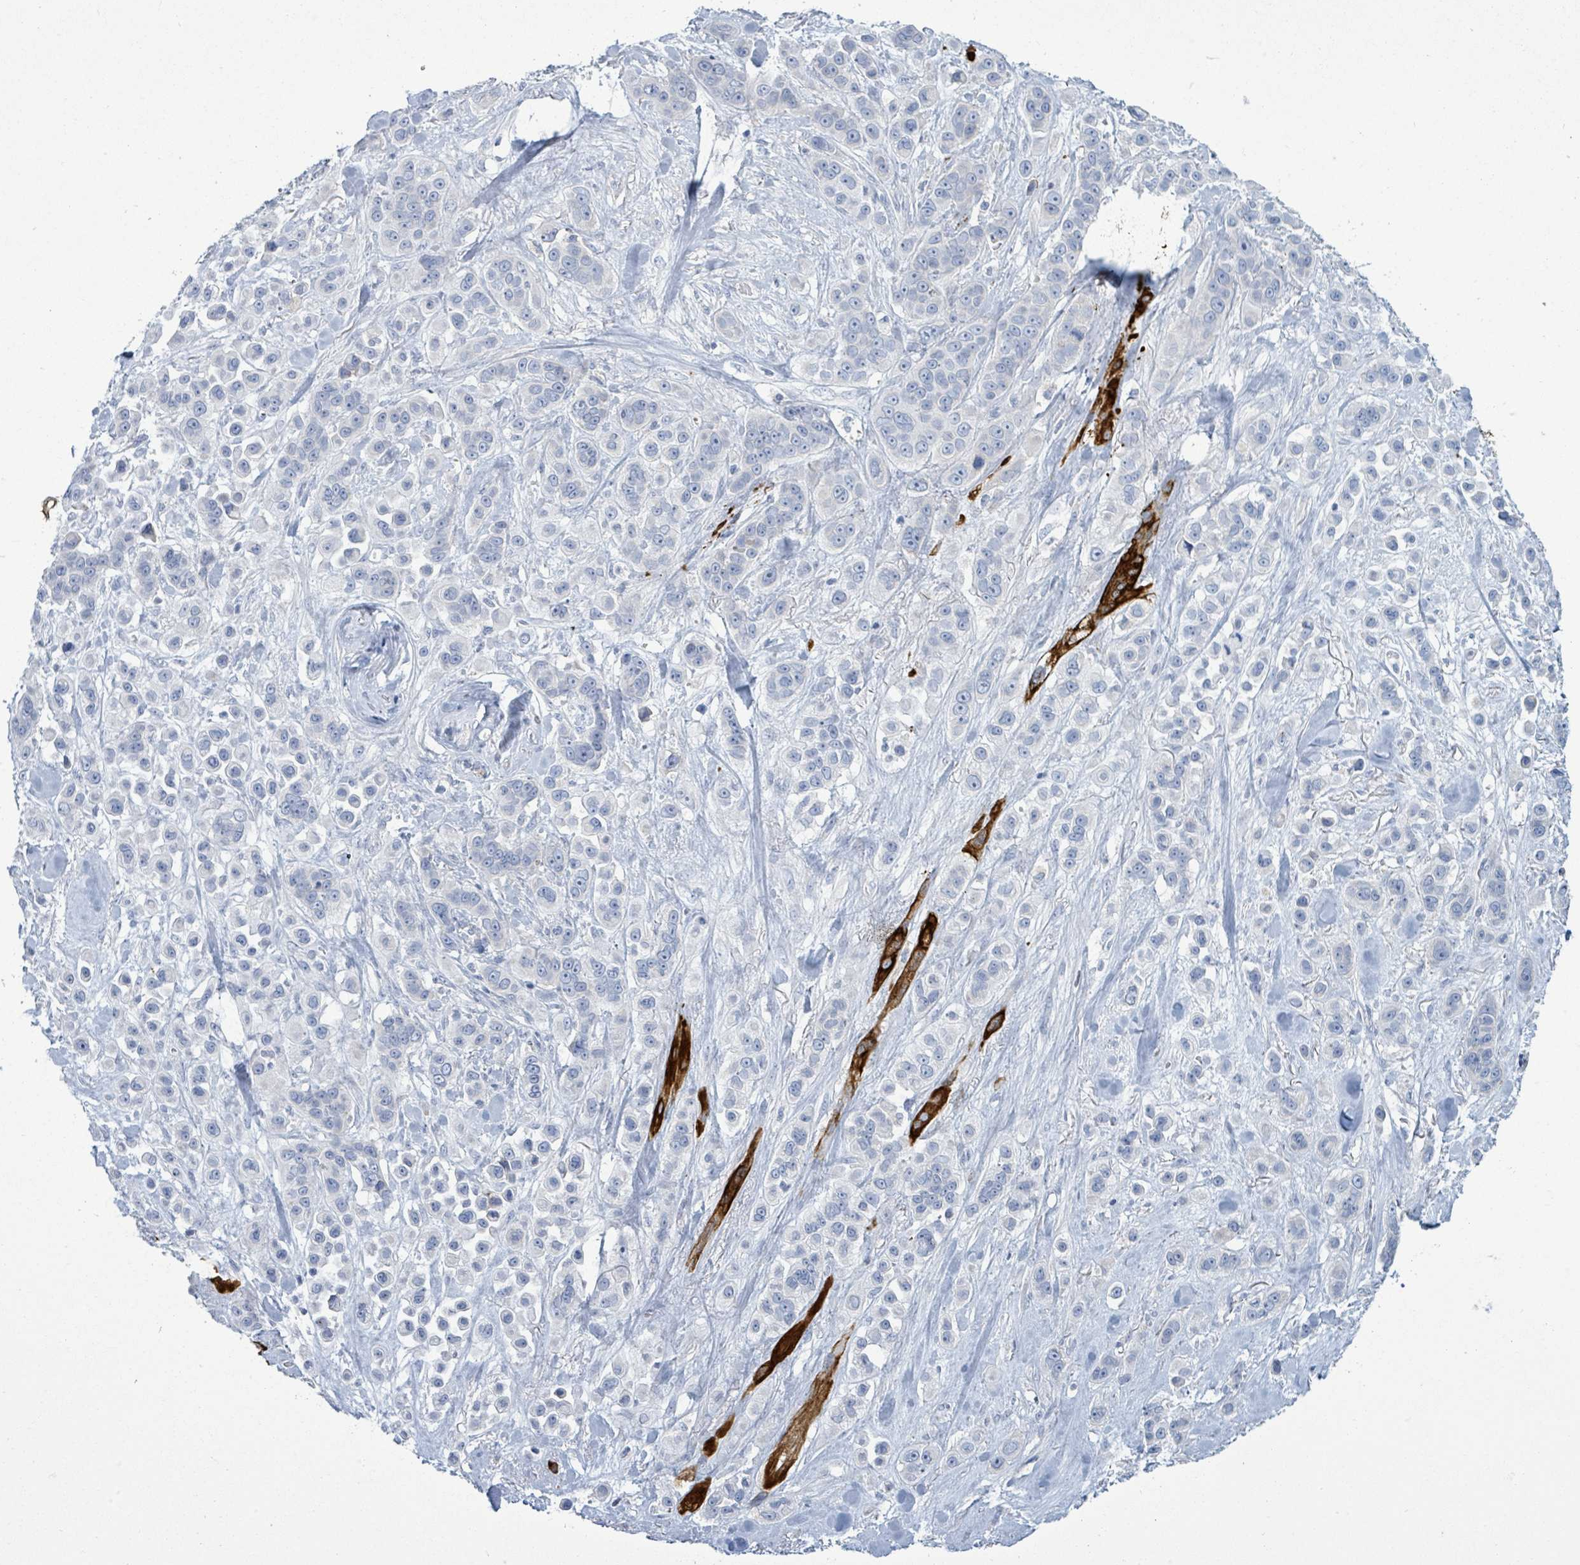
{"staining": {"intensity": "negative", "quantity": "none", "location": "none"}, "tissue": "skin cancer", "cell_type": "Tumor cells", "image_type": "cancer", "snomed": [{"axis": "morphology", "description": "Squamous cell carcinoma, NOS"}, {"axis": "topography", "description": "Skin"}], "caption": "Tumor cells are negative for brown protein staining in skin cancer (squamous cell carcinoma).", "gene": "SIRPB1", "patient": {"sex": "male", "age": 67}}